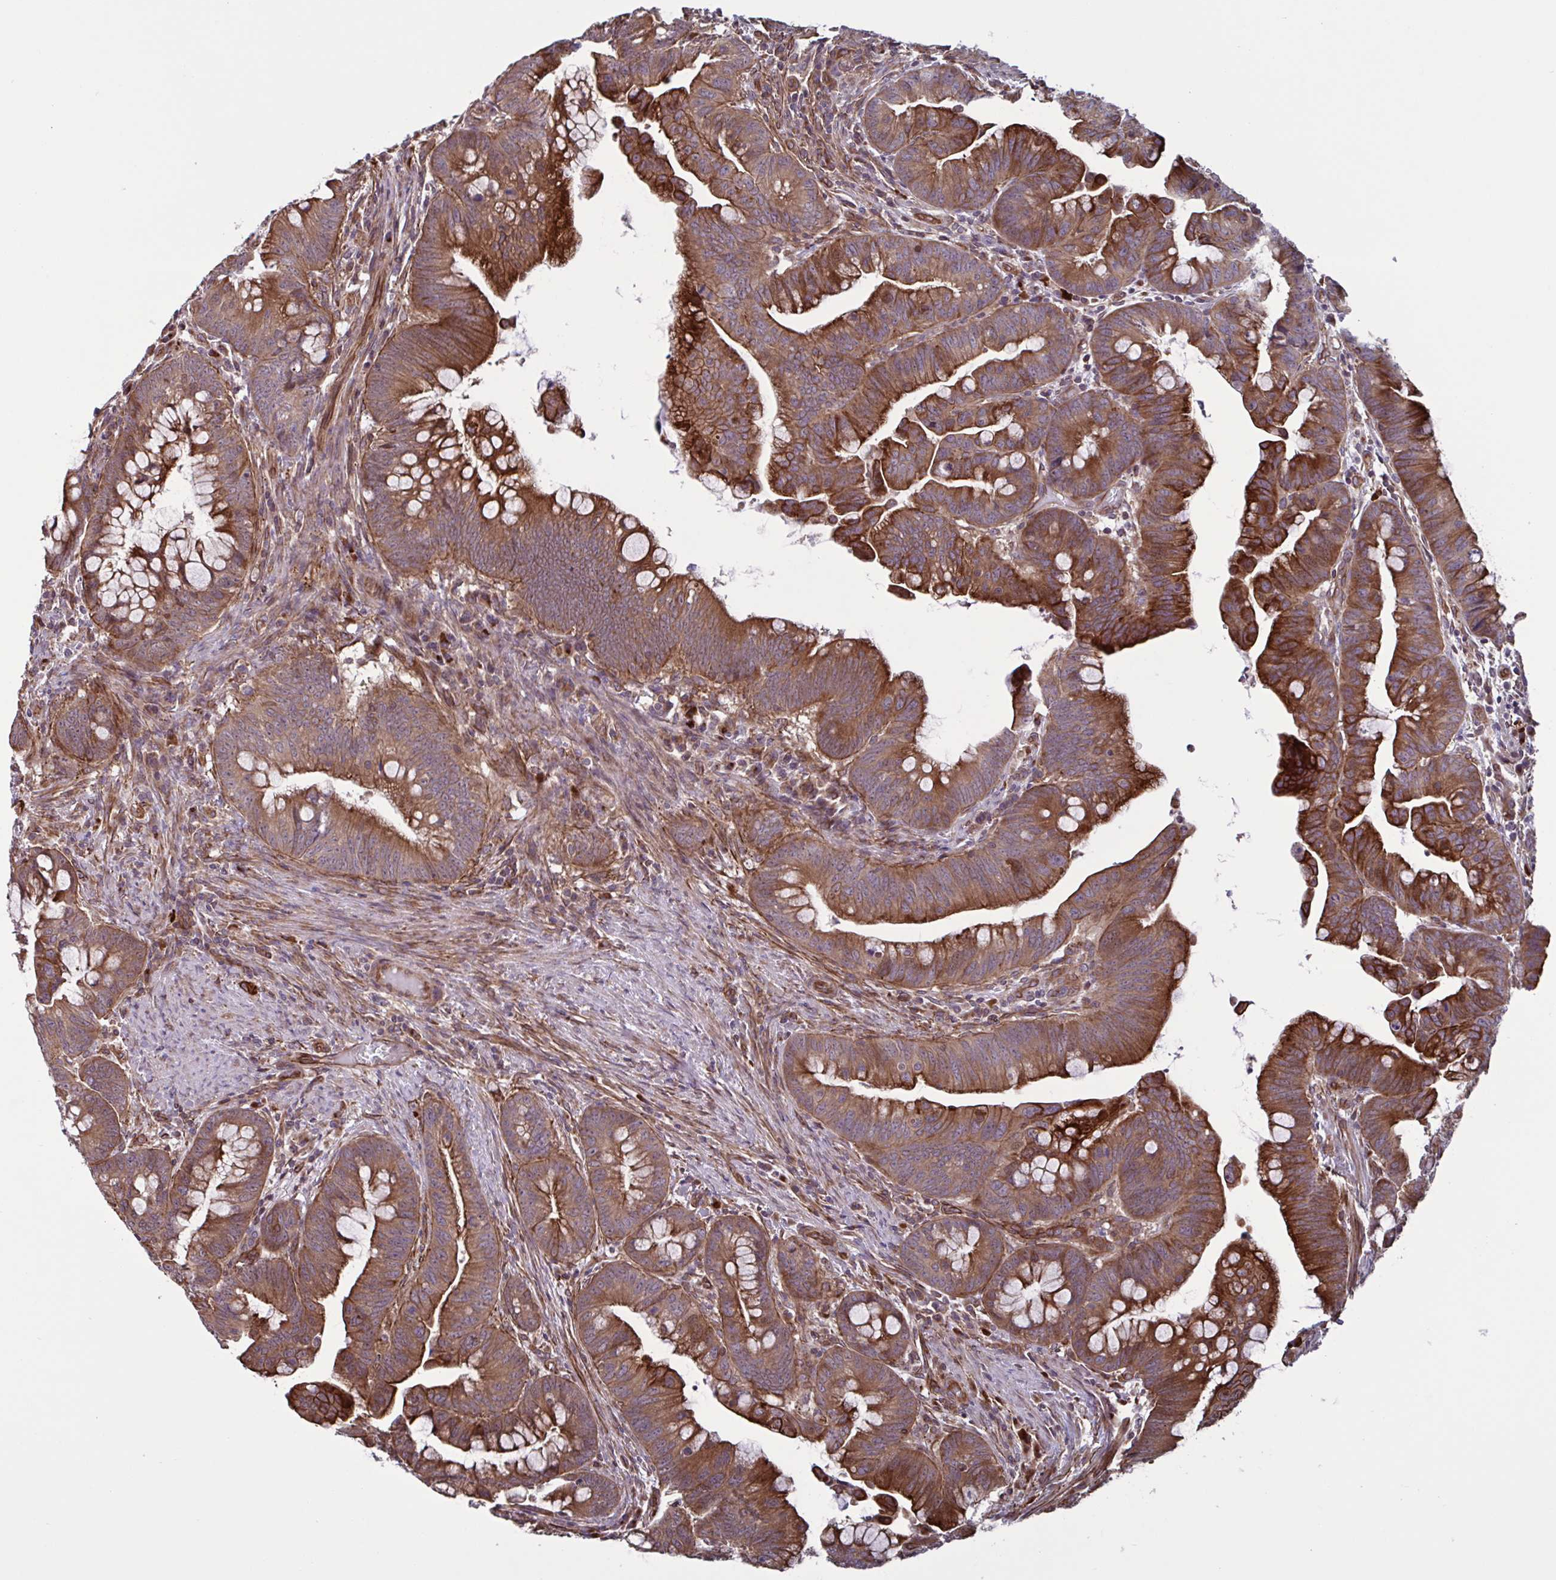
{"staining": {"intensity": "strong", "quantity": ">75%", "location": "cytoplasmic/membranous"}, "tissue": "colorectal cancer", "cell_type": "Tumor cells", "image_type": "cancer", "snomed": [{"axis": "morphology", "description": "Adenocarcinoma, NOS"}, {"axis": "topography", "description": "Colon"}], "caption": "Brown immunohistochemical staining in colorectal cancer (adenocarcinoma) demonstrates strong cytoplasmic/membranous expression in approximately >75% of tumor cells.", "gene": "GLTP", "patient": {"sex": "male", "age": 62}}